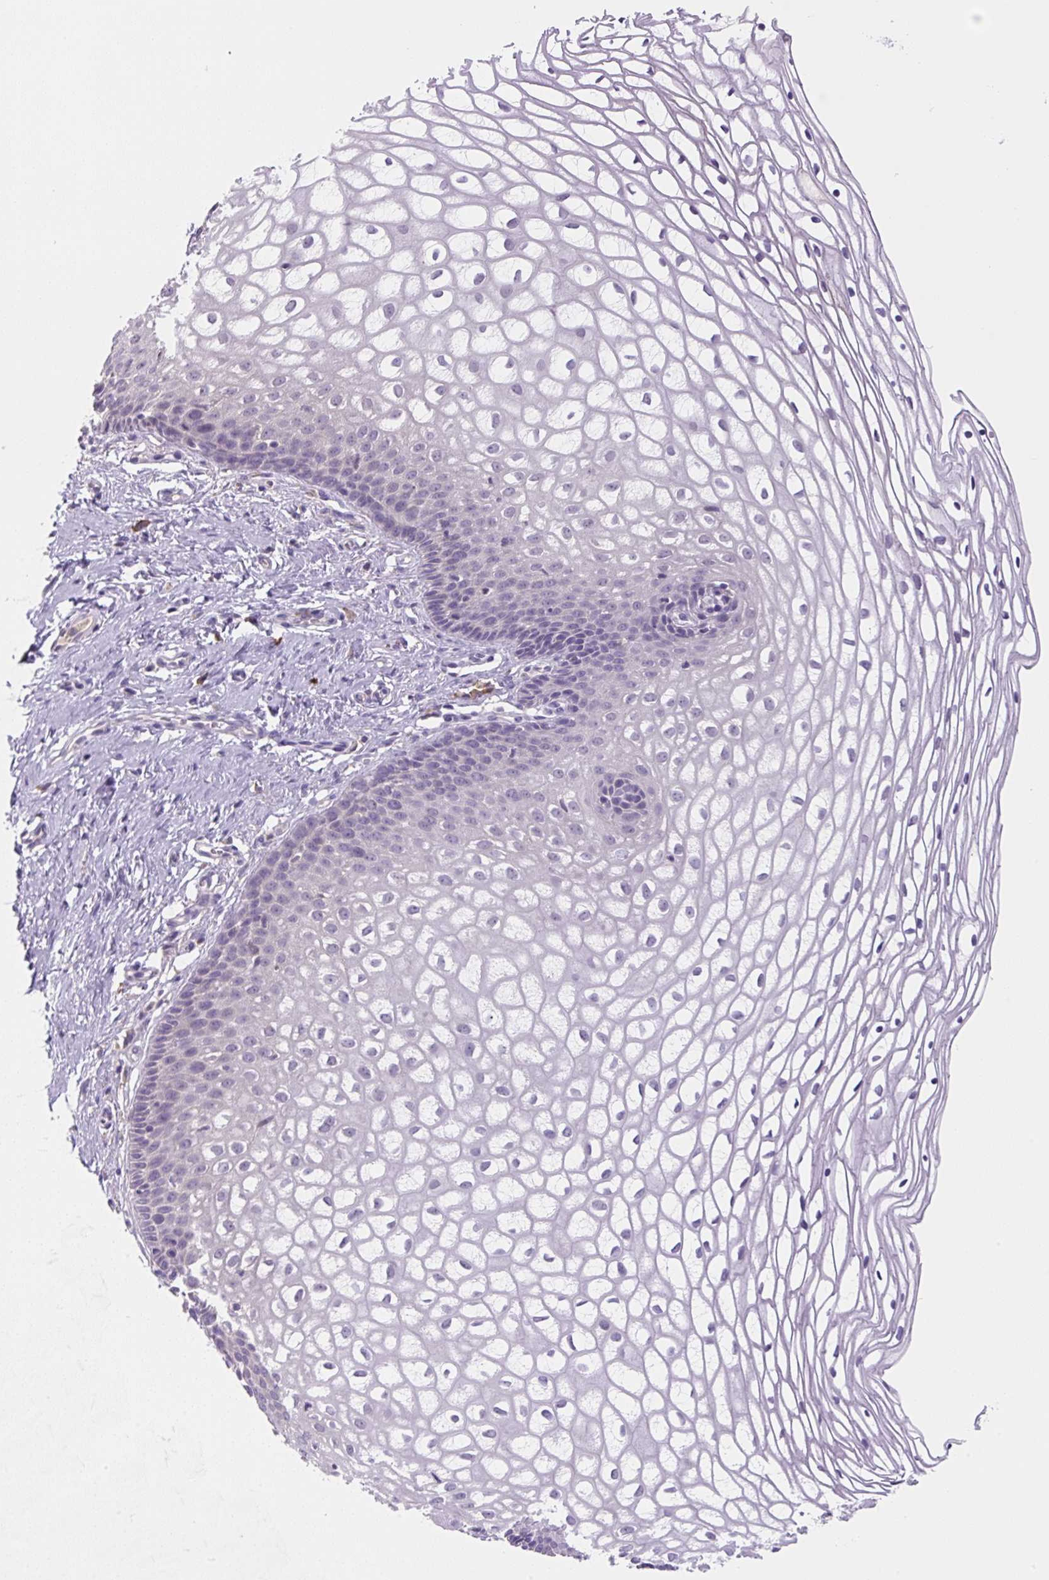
{"staining": {"intensity": "moderate", "quantity": "<25%", "location": "cytoplasmic/membranous"}, "tissue": "cervix", "cell_type": "Glandular cells", "image_type": "normal", "snomed": [{"axis": "morphology", "description": "Normal tissue, NOS"}, {"axis": "topography", "description": "Cervix"}], "caption": "Protein expression analysis of normal cervix reveals moderate cytoplasmic/membranous staining in about <25% of glandular cells. Immunohistochemistry stains the protein of interest in brown and the nuclei are stained blue.", "gene": "FZD5", "patient": {"sex": "female", "age": 36}}